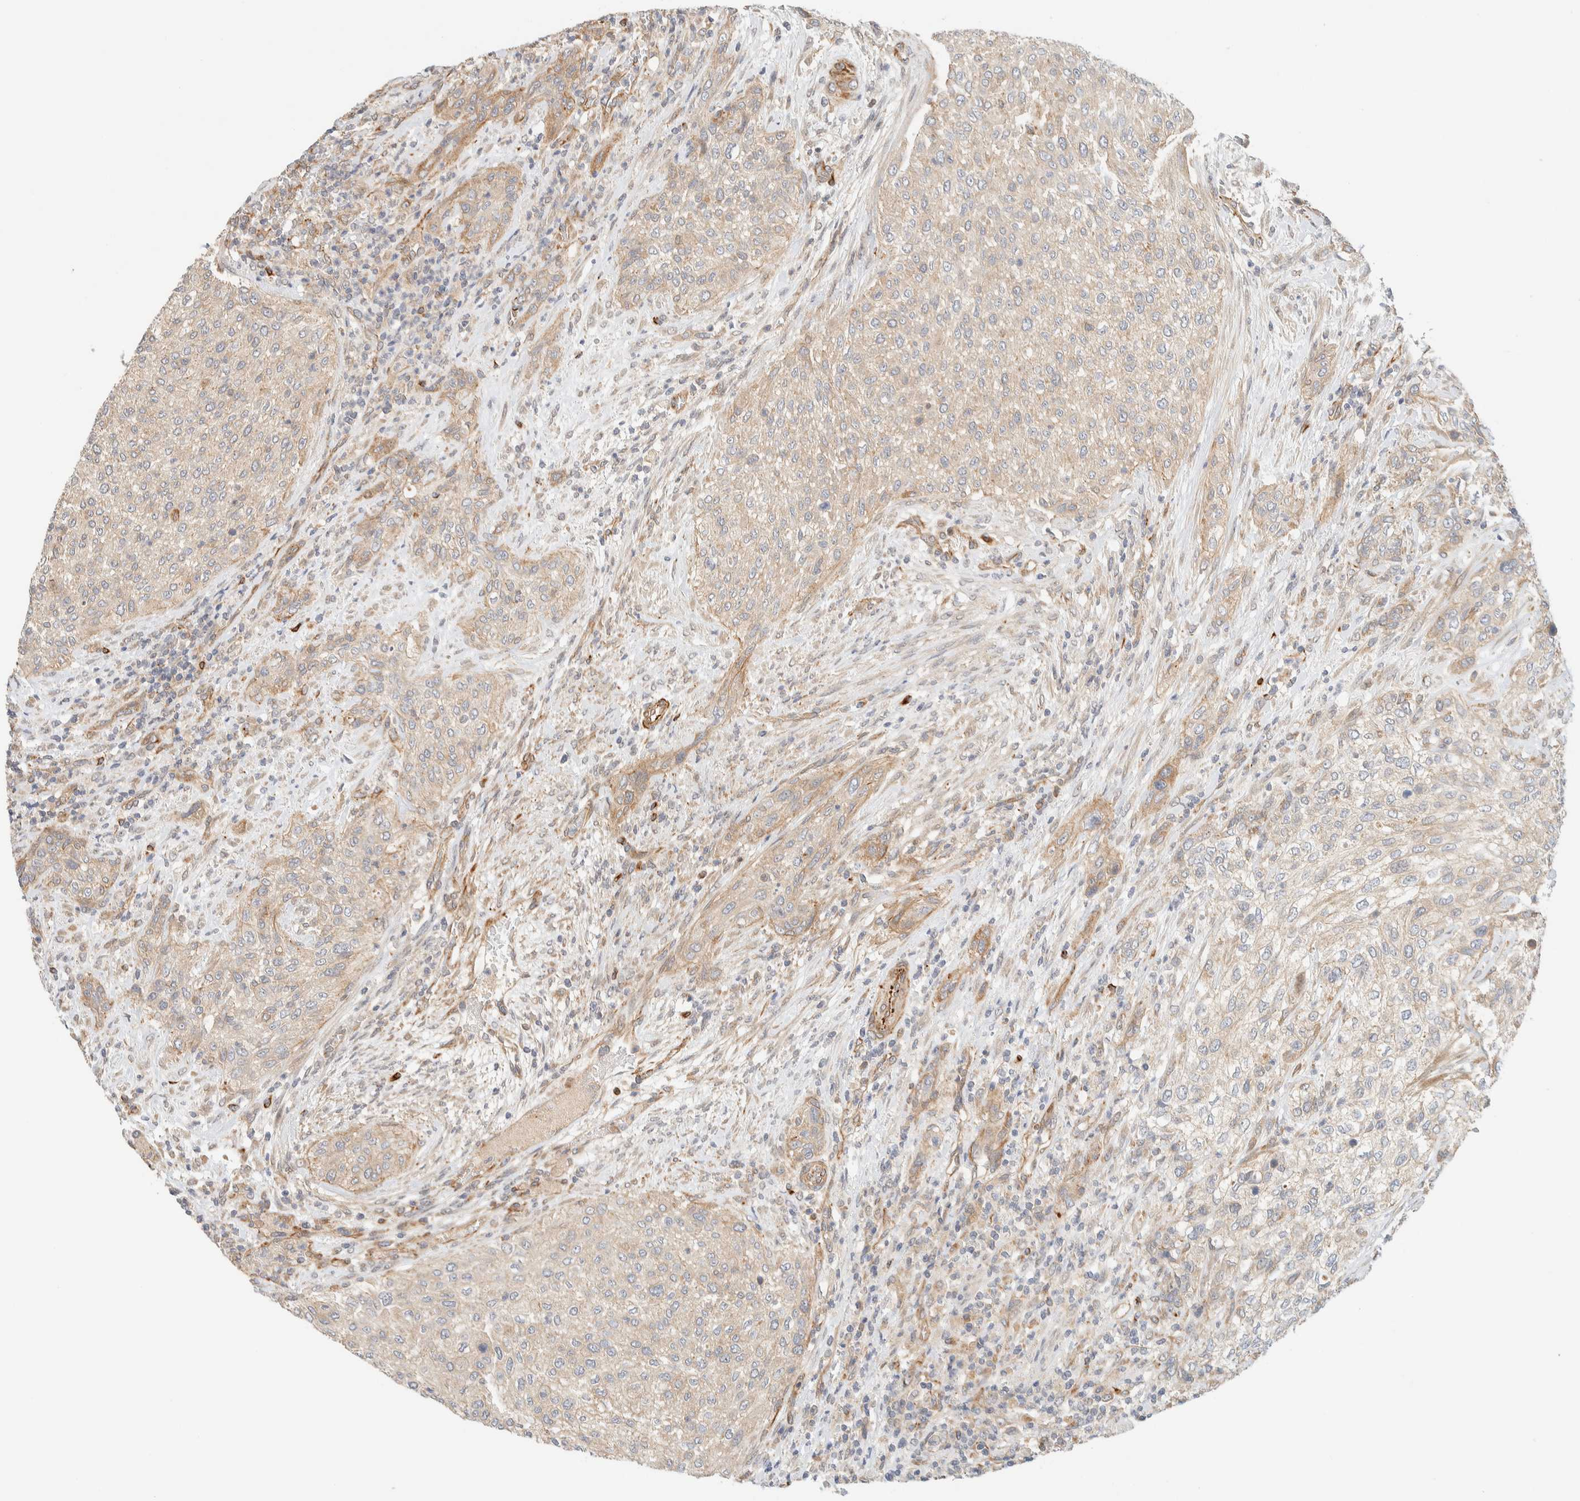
{"staining": {"intensity": "weak", "quantity": ">75%", "location": "cytoplasmic/membranous"}, "tissue": "urothelial cancer", "cell_type": "Tumor cells", "image_type": "cancer", "snomed": [{"axis": "morphology", "description": "Urothelial carcinoma, Low grade"}, {"axis": "morphology", "description": "Urothelial carcinoma, High grade"}, {"axis": "topography", "description": "Urinary bladder"}], "caption": "Brown immunohistochemical staining in human urothelial cancer displays weak cytoplasmic/membranous expression in approximately >75% of tumor cells.", "gene": "FAT1", "patient": {"sex": "male", "age": 35}}